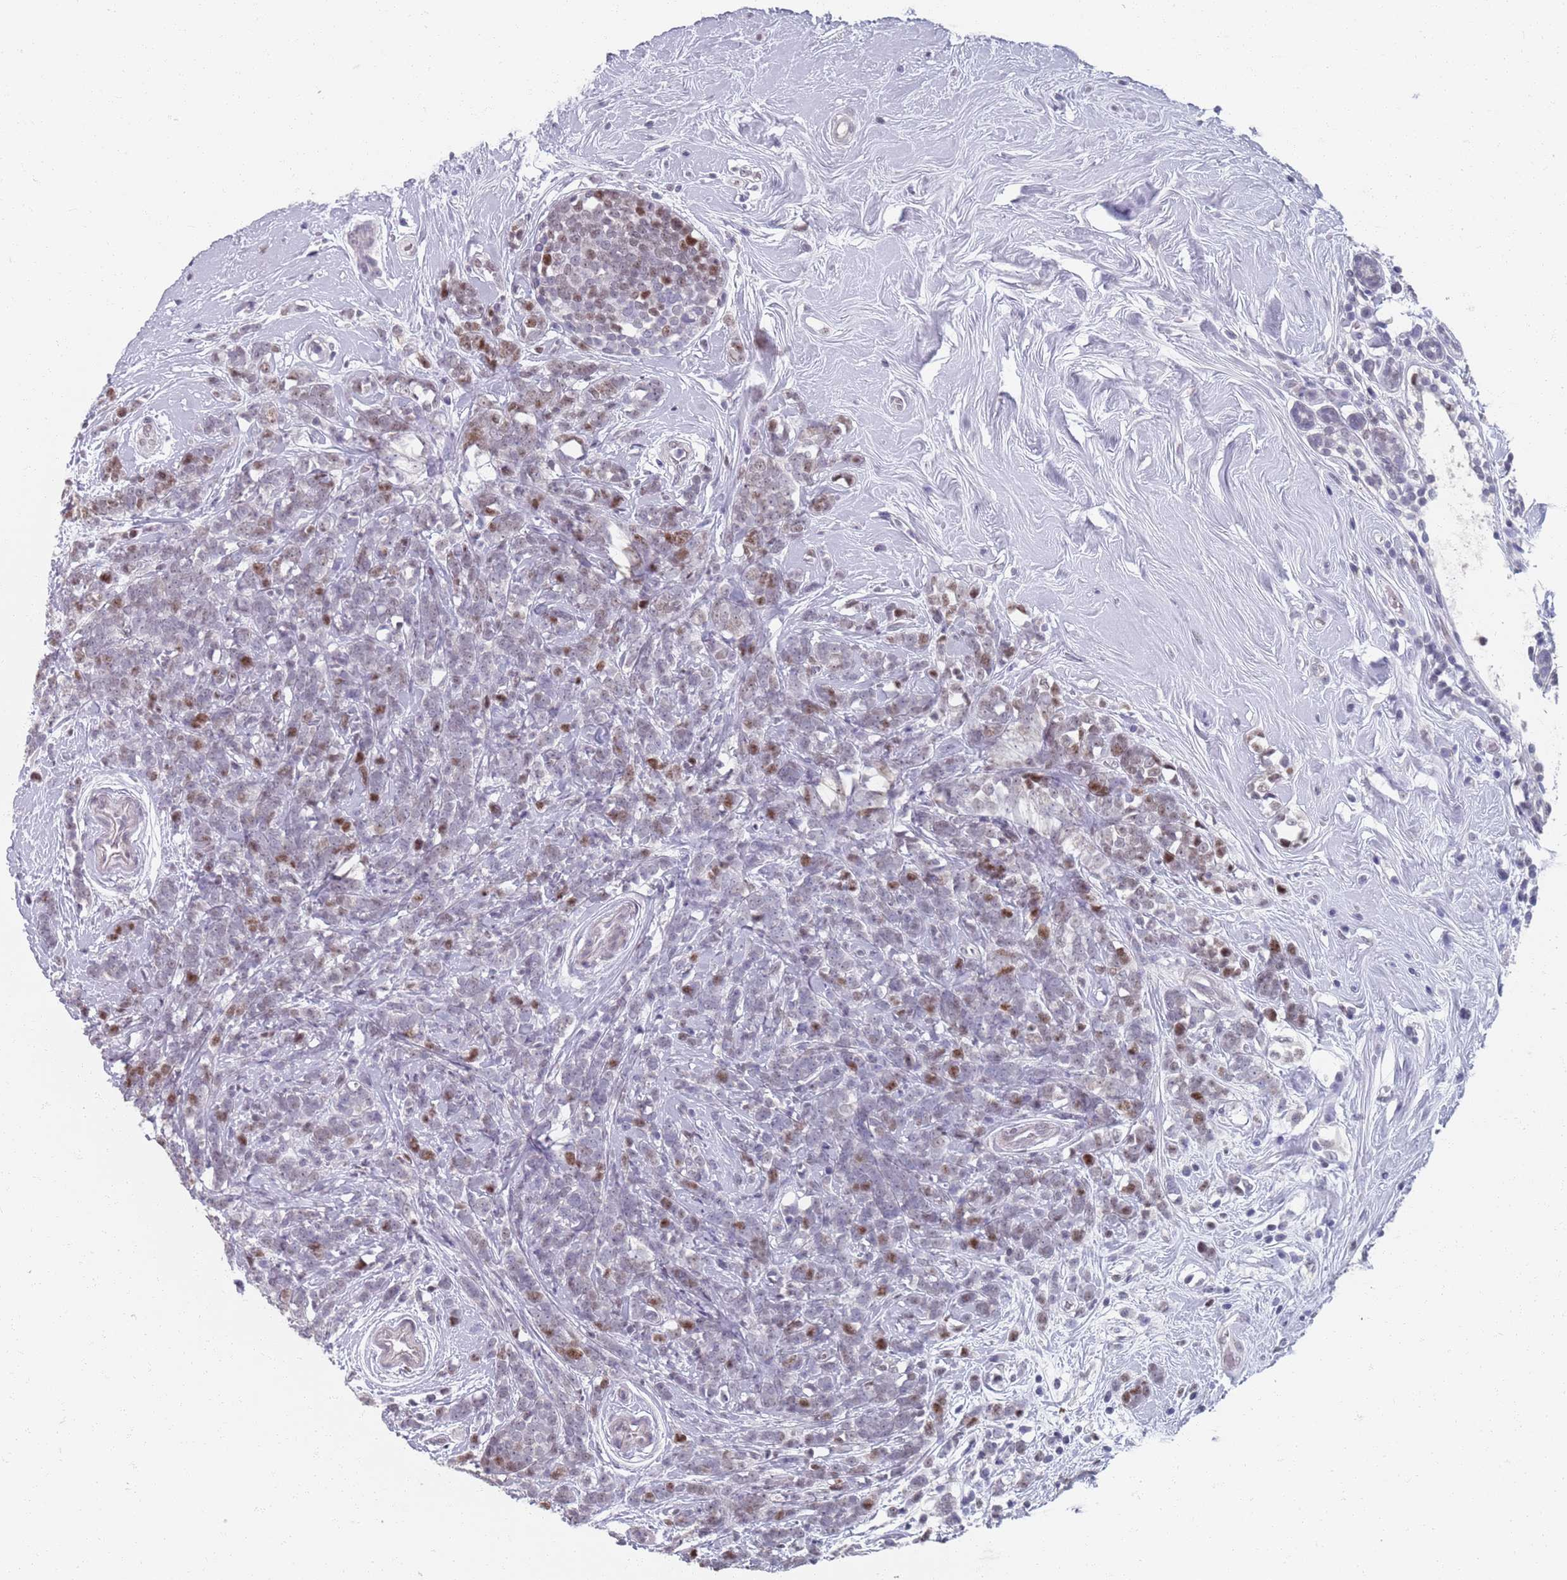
{"staining": {"intensity": "moderate", "quantity": "<25%", "location": "nuclear"}, "tissue": "breast cancer", "cell_type": "Tumor cells", "image_type": "cancer", "snomed": [{"axis": "morphology", "description": "Lobular carcinoma"}, {"axis": "topography", "description": "Breast"}], "caption": "Lobular carcinoma (breast) stained with a protein marker shows moderate staining in tumor cells.", "gene": "SAMD1", "patient": {"sex": "female", "age": 58}}